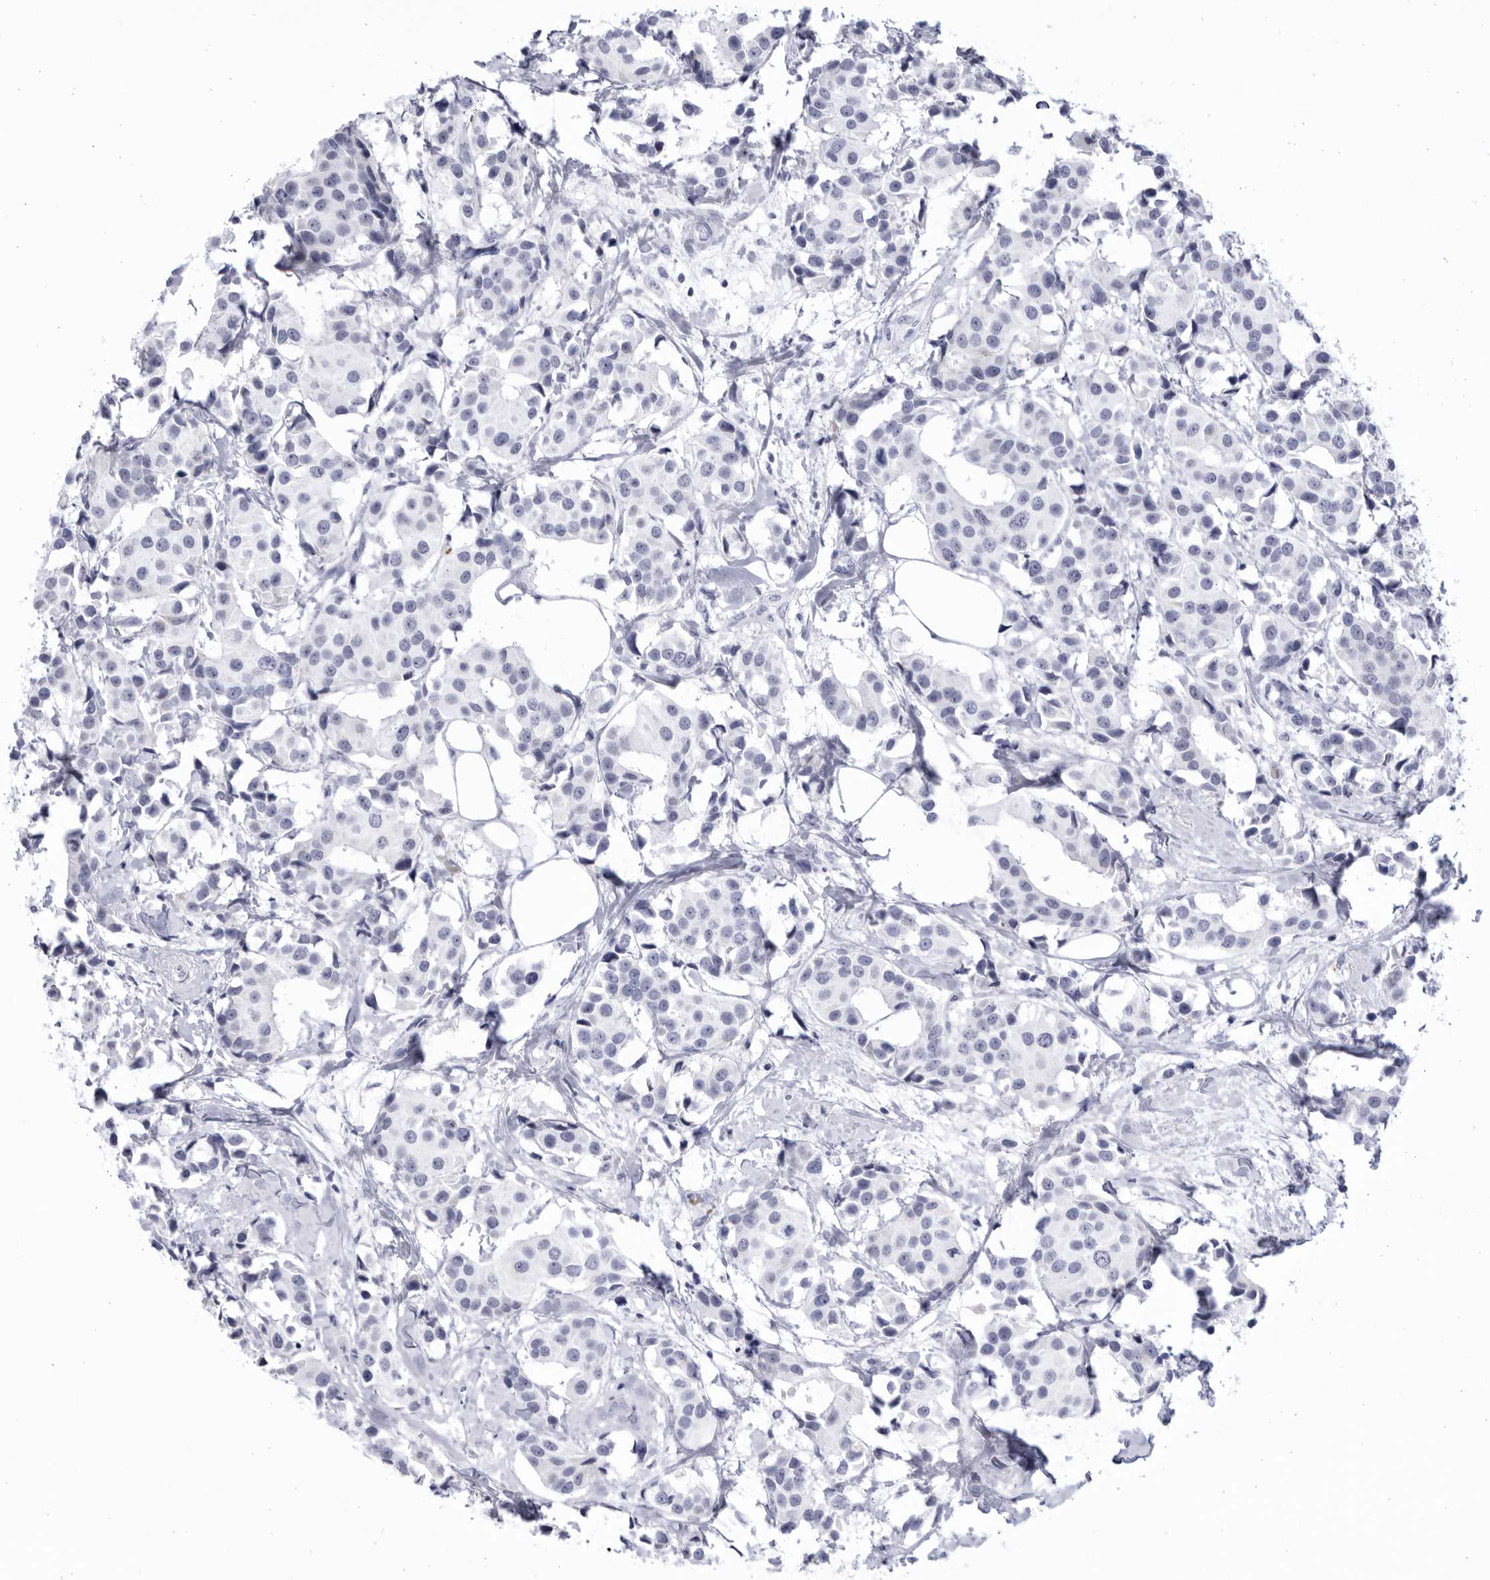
{"staining": {"intensity": "negative", "quantity": "none", "location": "none"}, "tissue": "breast cancer", "cell_type": "Tumor cells", "image_type": "cancer", "snomed": [{"axis": "morphology", "description": "Normal tissue, NOS"}, {"axis": "morphology", "description": "Duct carcinoma"}, {"axis": "topography", "description": "Breast"}], "caption": "Immunohistochemistry (IHC) photomicrograph of neoplastic tissue: human infiltrating ductal carcinoma (breast) stained with DAB exhibits no significant protein staining in tumor cells.", "gene": "CCDC181", "patient": {"sex": "female", "age": 39}}